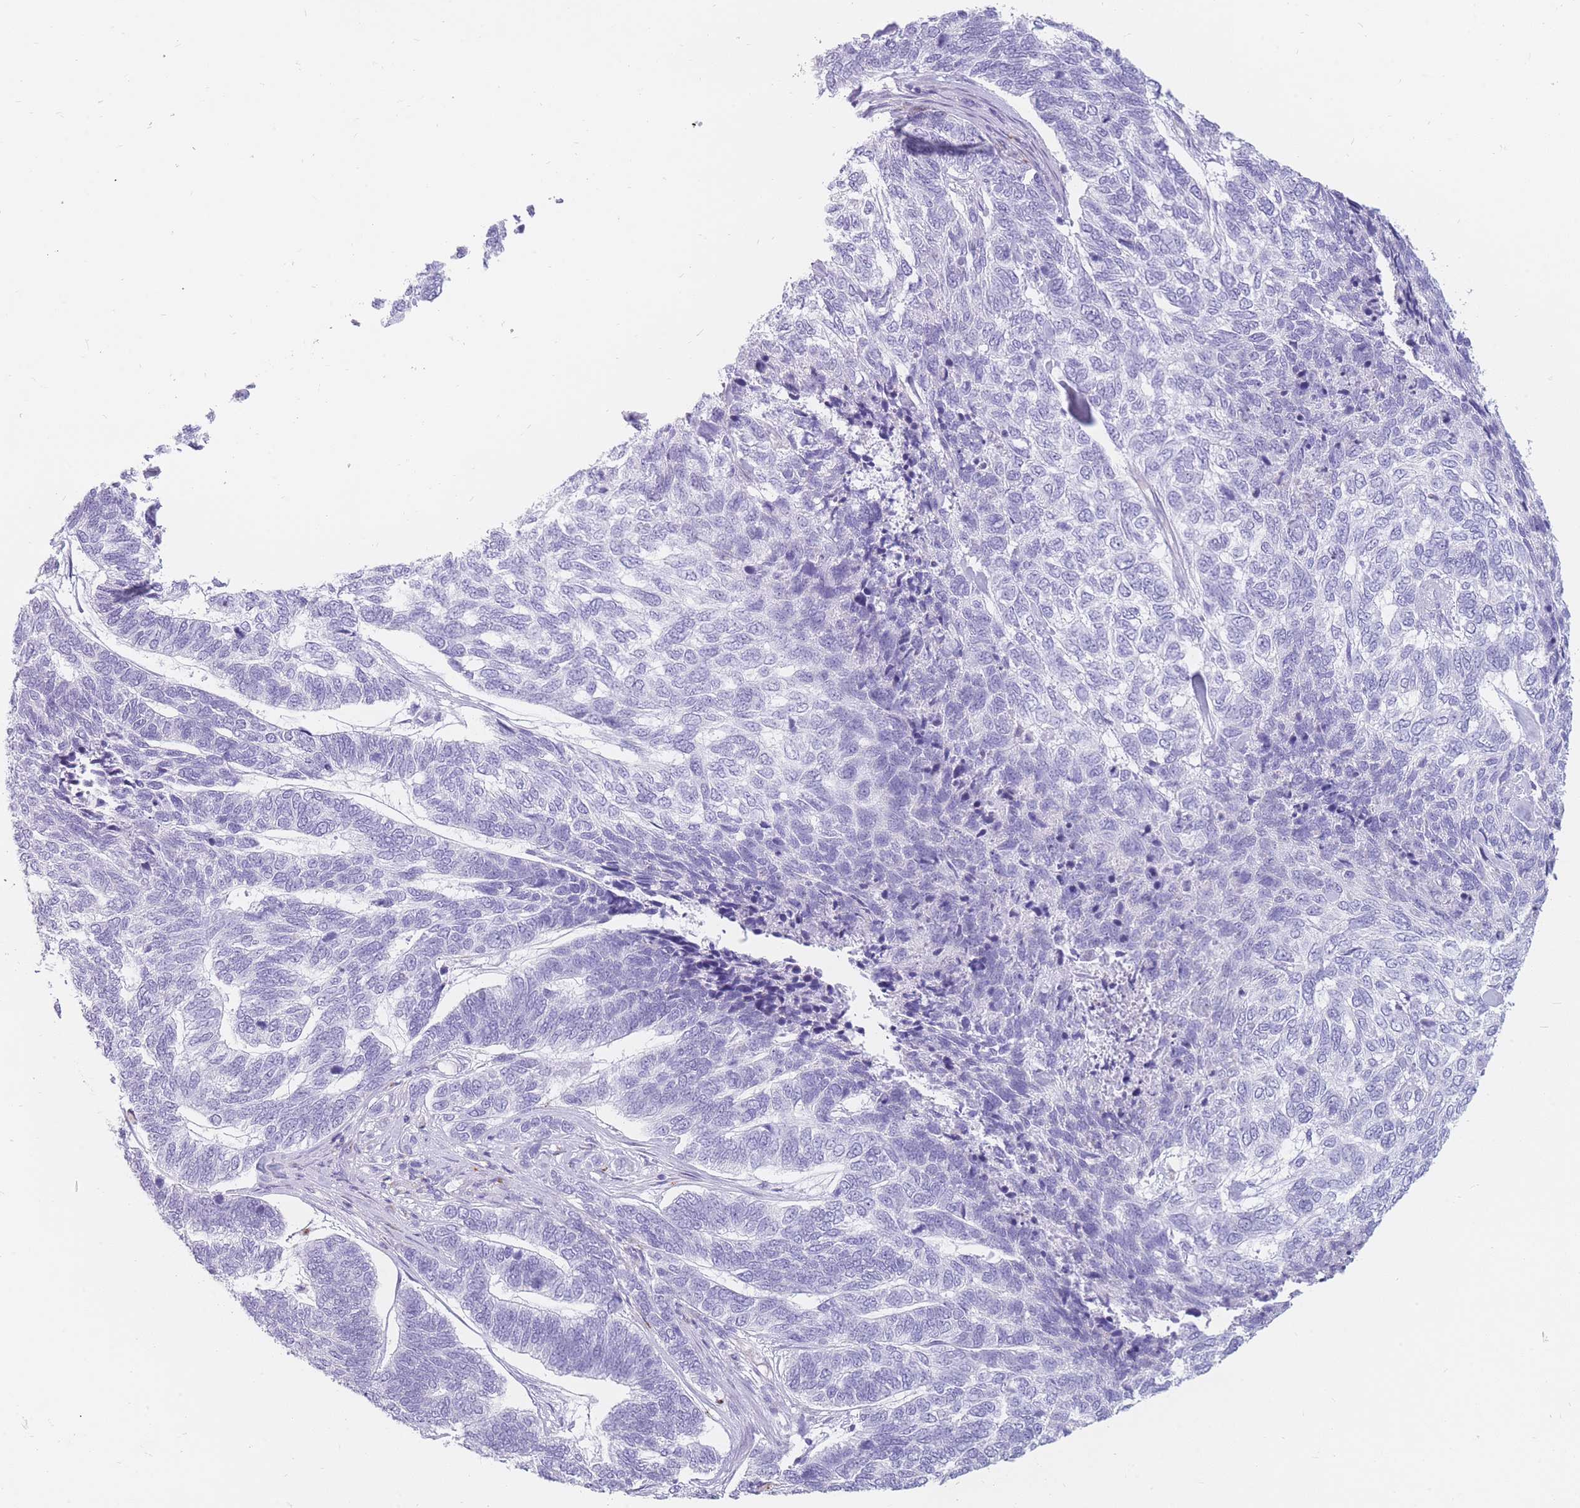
{"staining": {"intensity": "negative", "quantity": "none", "location": "none"}, "tissue": "skin cancer", "cell_type": "Tumor cells", "image_type": "cancer", "snomed": [{"axis": "morphology", "description": "Basal cell carcinoma"}, {"axis": "topography", "description": "Skin"}], "caption": "Image shows no protein staining in tumor cells of skin cancer tissue.", "gene": "UPK1A", "patient": {"sex": "female", "age": 65}}